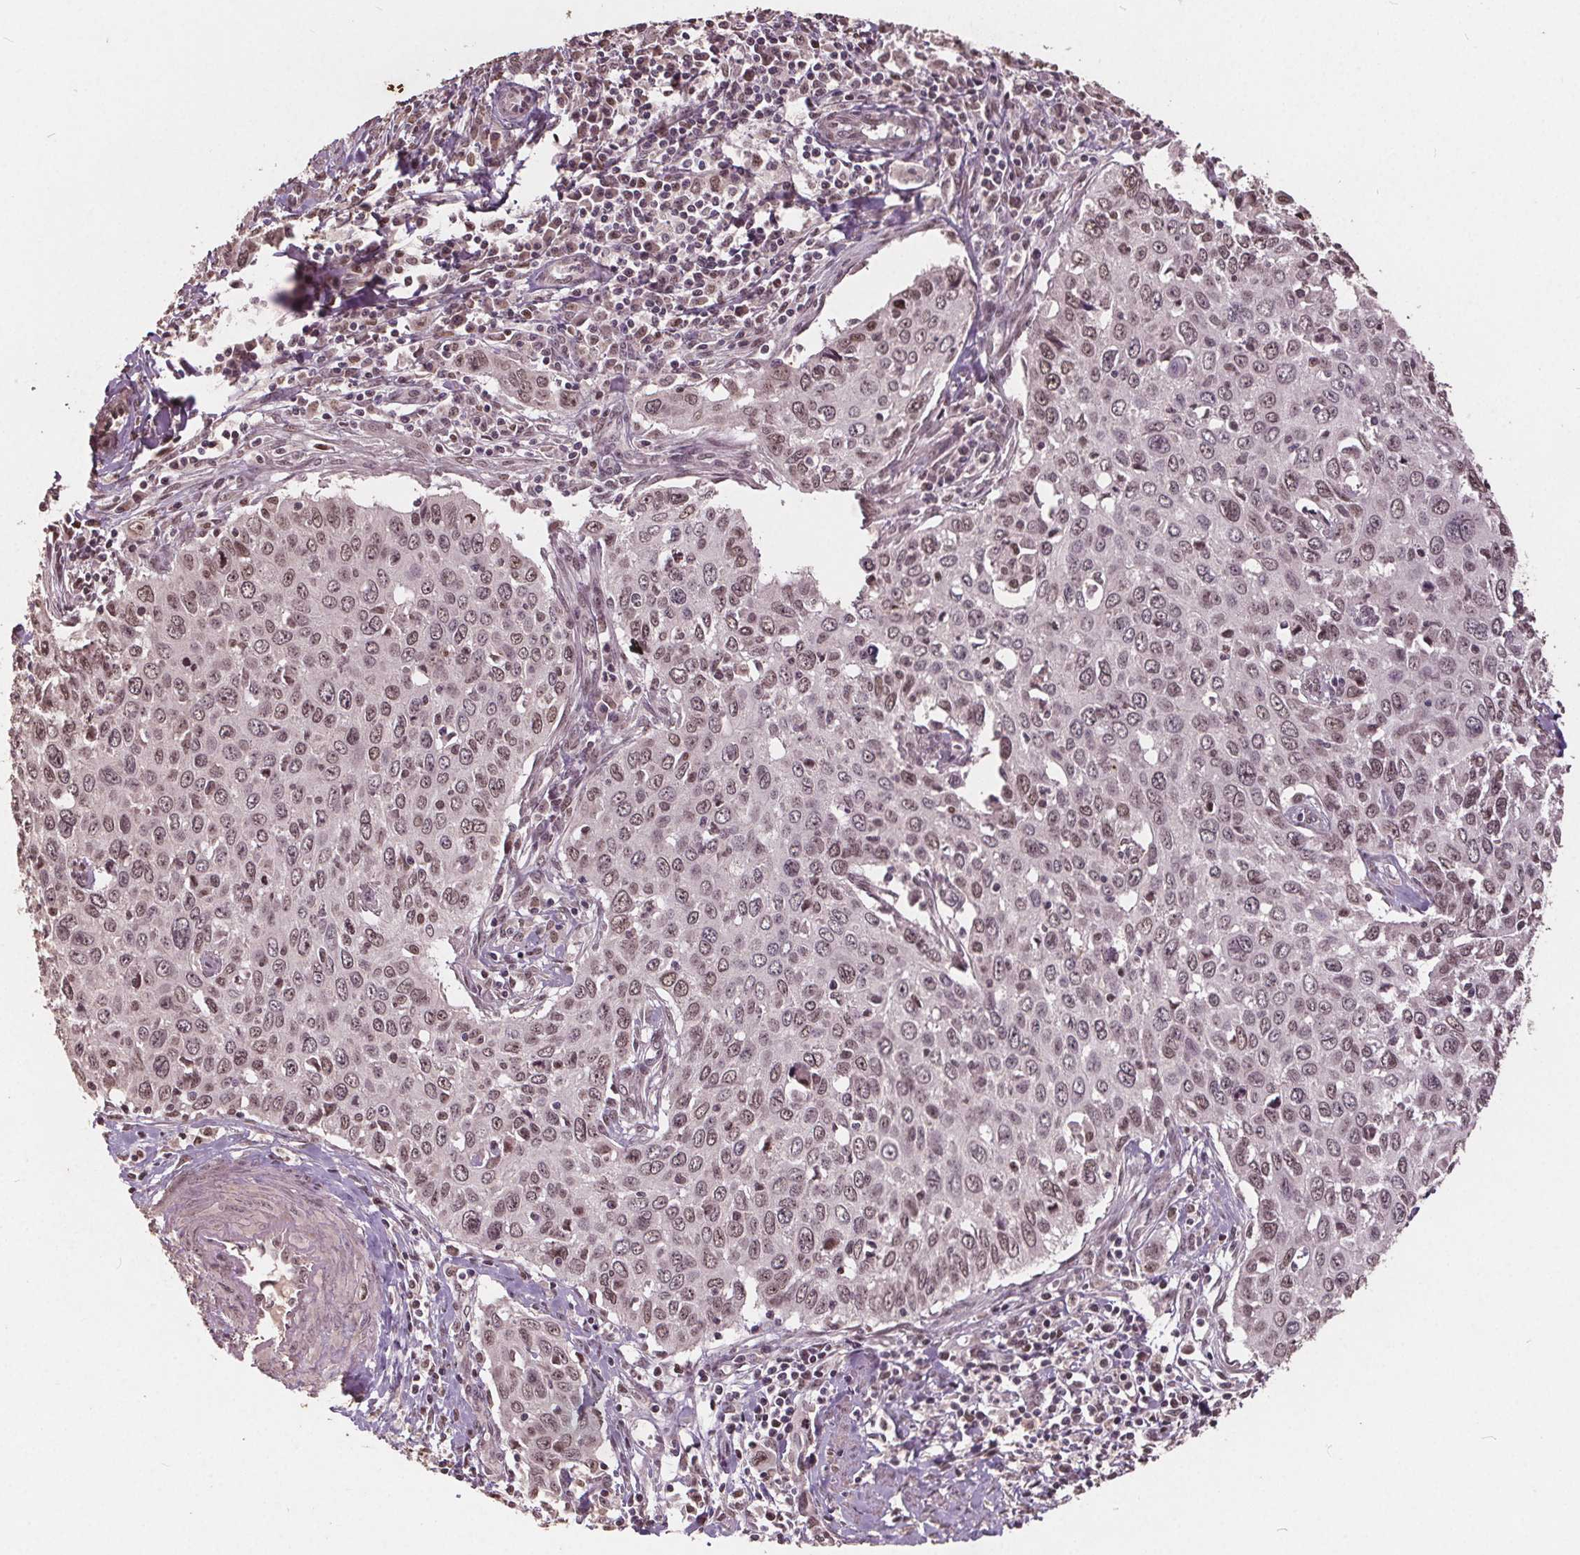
{"staining": {"intensity": "weak", "quantity": ">75%", "location": "nuclear"}, "tissue": "cervical cancer", "cell_type": "Tumor cells", "image_type": "cancer", "snomed": [{"axis": "morphology", "description": "Squamous cell carcinoma, NOS"}, {"axis": "topography", "description": "Cervix"}], "caption": "The image displays staining of cervical cancer, revealing weak nuclear protein expression (brown color) within tumor cells.", "gene": "DNMT3B", "patient": {"sex": "female", "age": 38}}